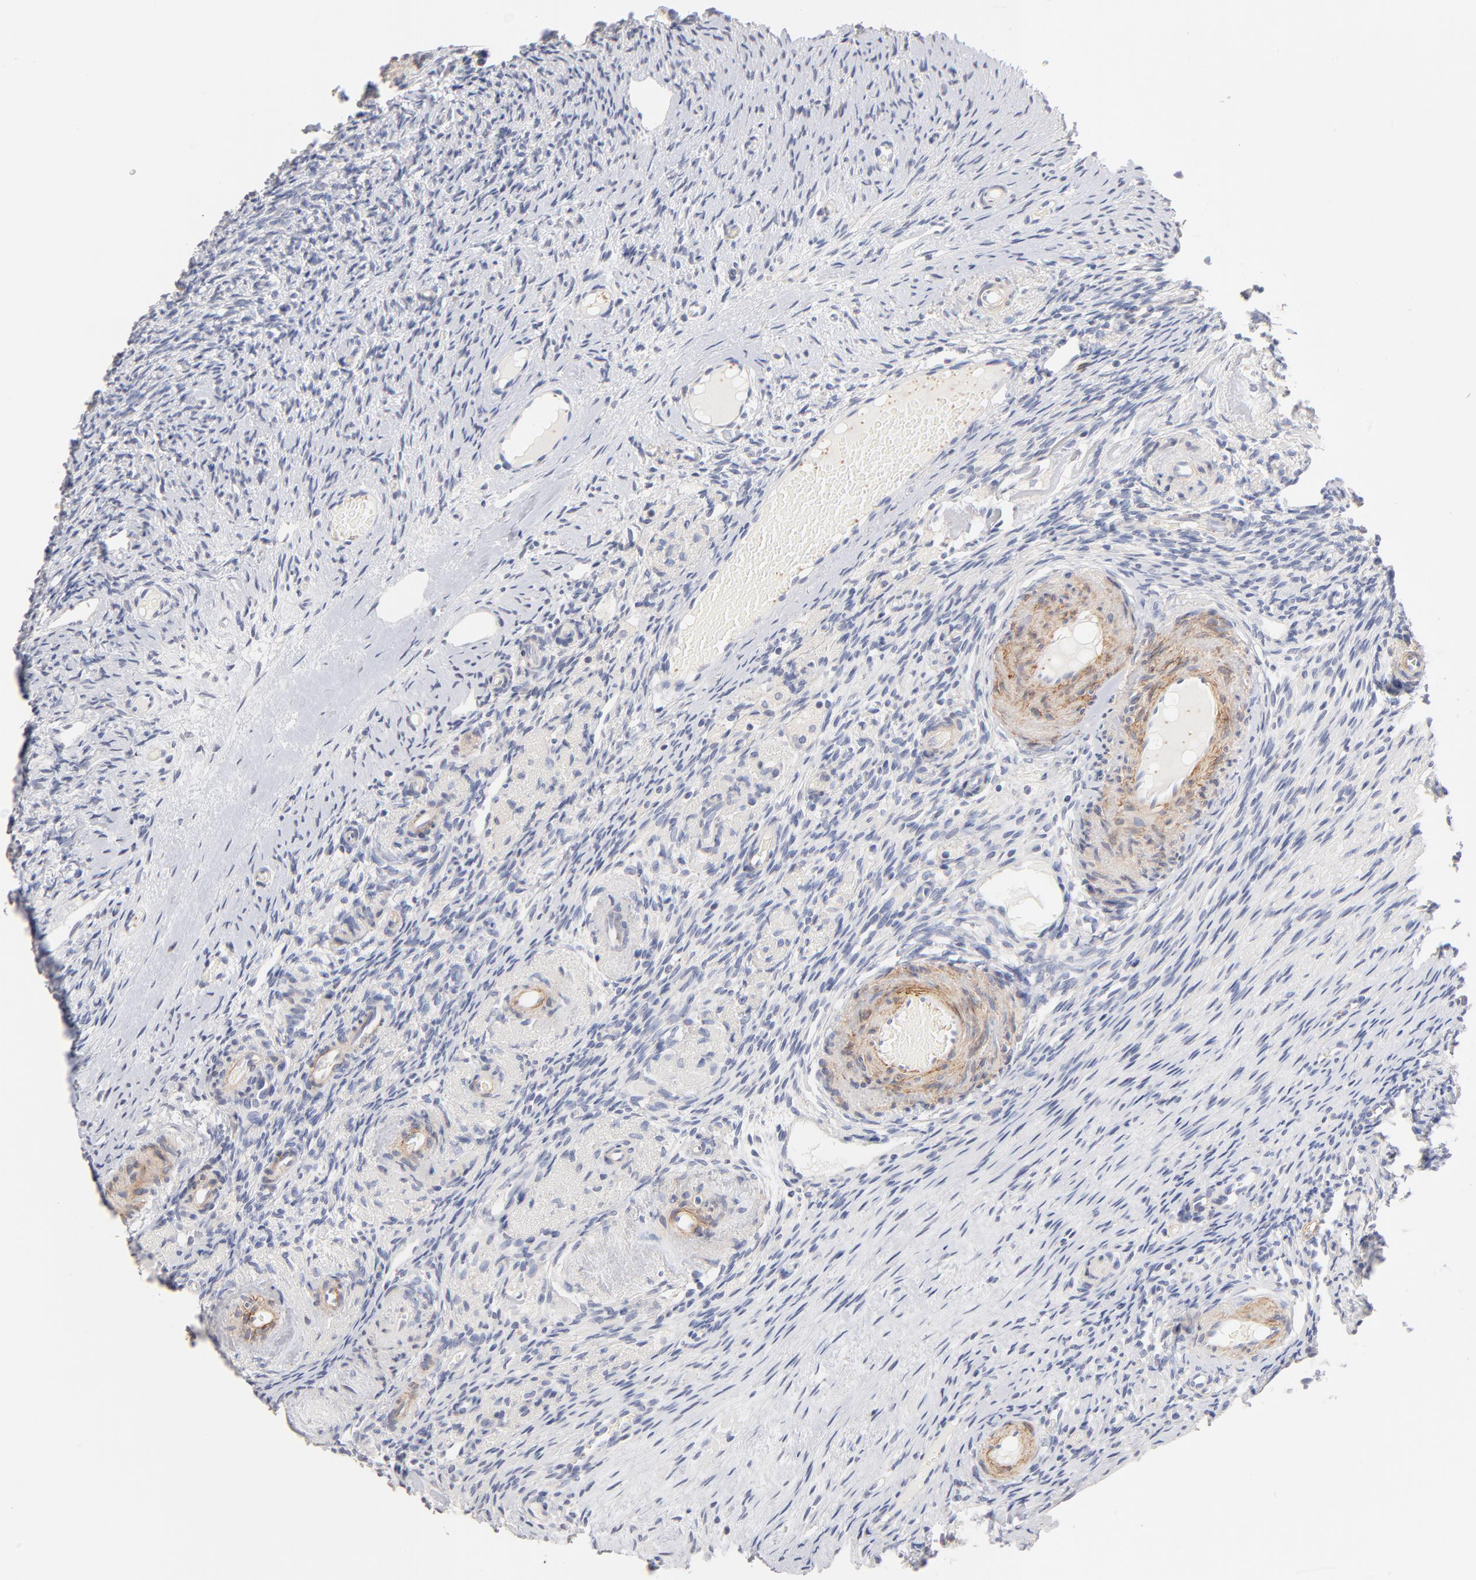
{"staining": {"intensity": "negative", "quantity": "none", "location": "none"}, "tissue": "ovary", "cell_type": "Ovarian stroma cells", "image_type": "normal", "snomed": [{"axis": "morphology", "description": "Normal tissue, NOS"}, {"axis": "topography", "description": "Ovary"}], "caption": "There is no significant positivity in ovarian stroma cells of ovary. (Stains: DAB immunohistochemistry (IHC) with hematoxylin counter stain, Microscopy: brightfield microscopy at high magnification).", "gene": "ITGA8", "patient": {"sex": "female", "age": 60}}